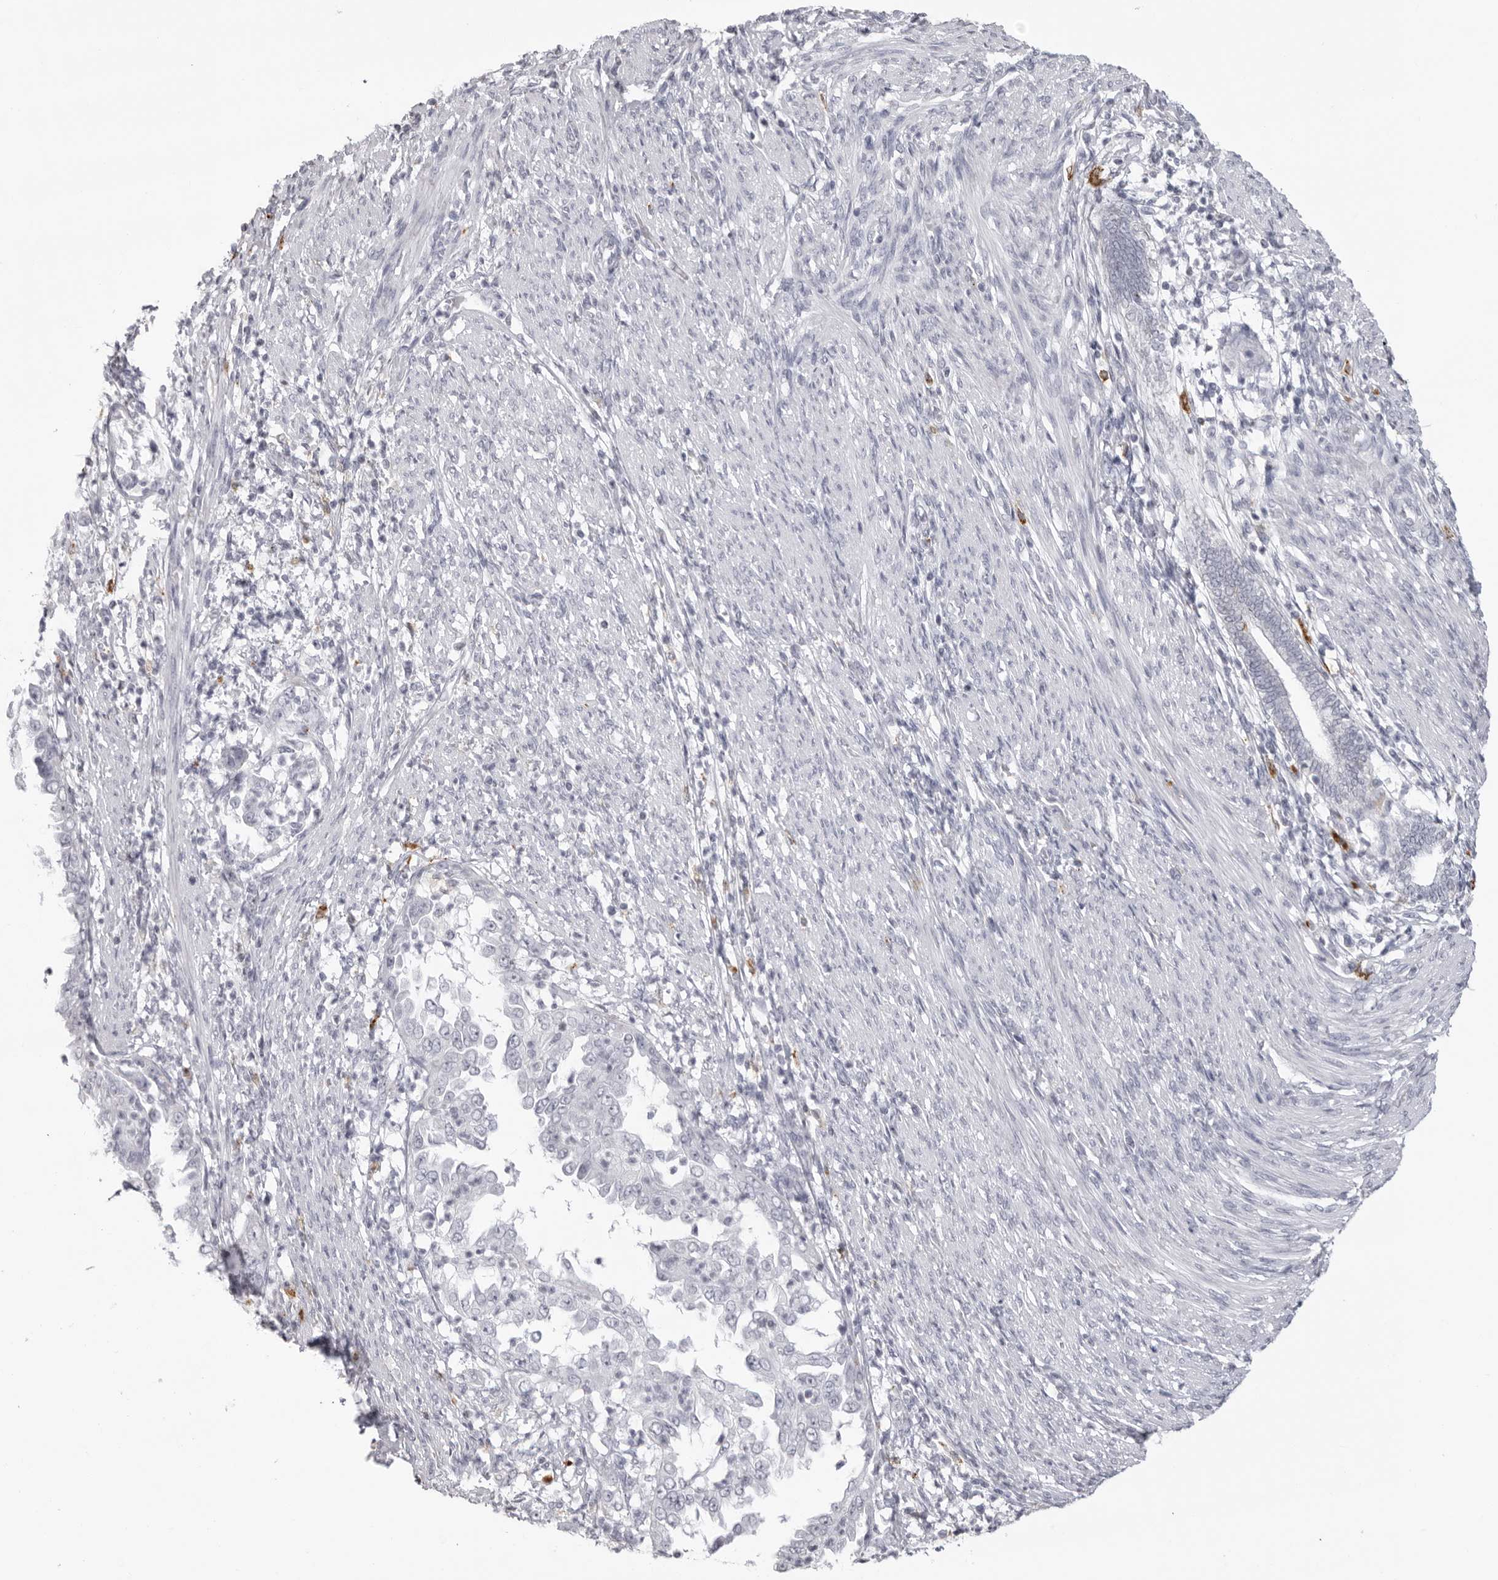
{"staining": {"intensity": "negative", "quantity": "none", "location": "none"}, "tissue": "endometrial cancer", "cell_type": "Tumor cells", "image_type": "cancer", "snomed": [{"axis": "morphology", "description": "Adenocarcinoma, NOS"}, {"axis": "topography", "description": "Endometrium"}], "caption": "A photomicrograph of human endometrial cancer is negative for staining in tumor cells. (Immunohistochemistry (ihc), brightfield microscopy, high magnification).", "gene": "IL25", "patient": {"sex": "female", "age": 85}}